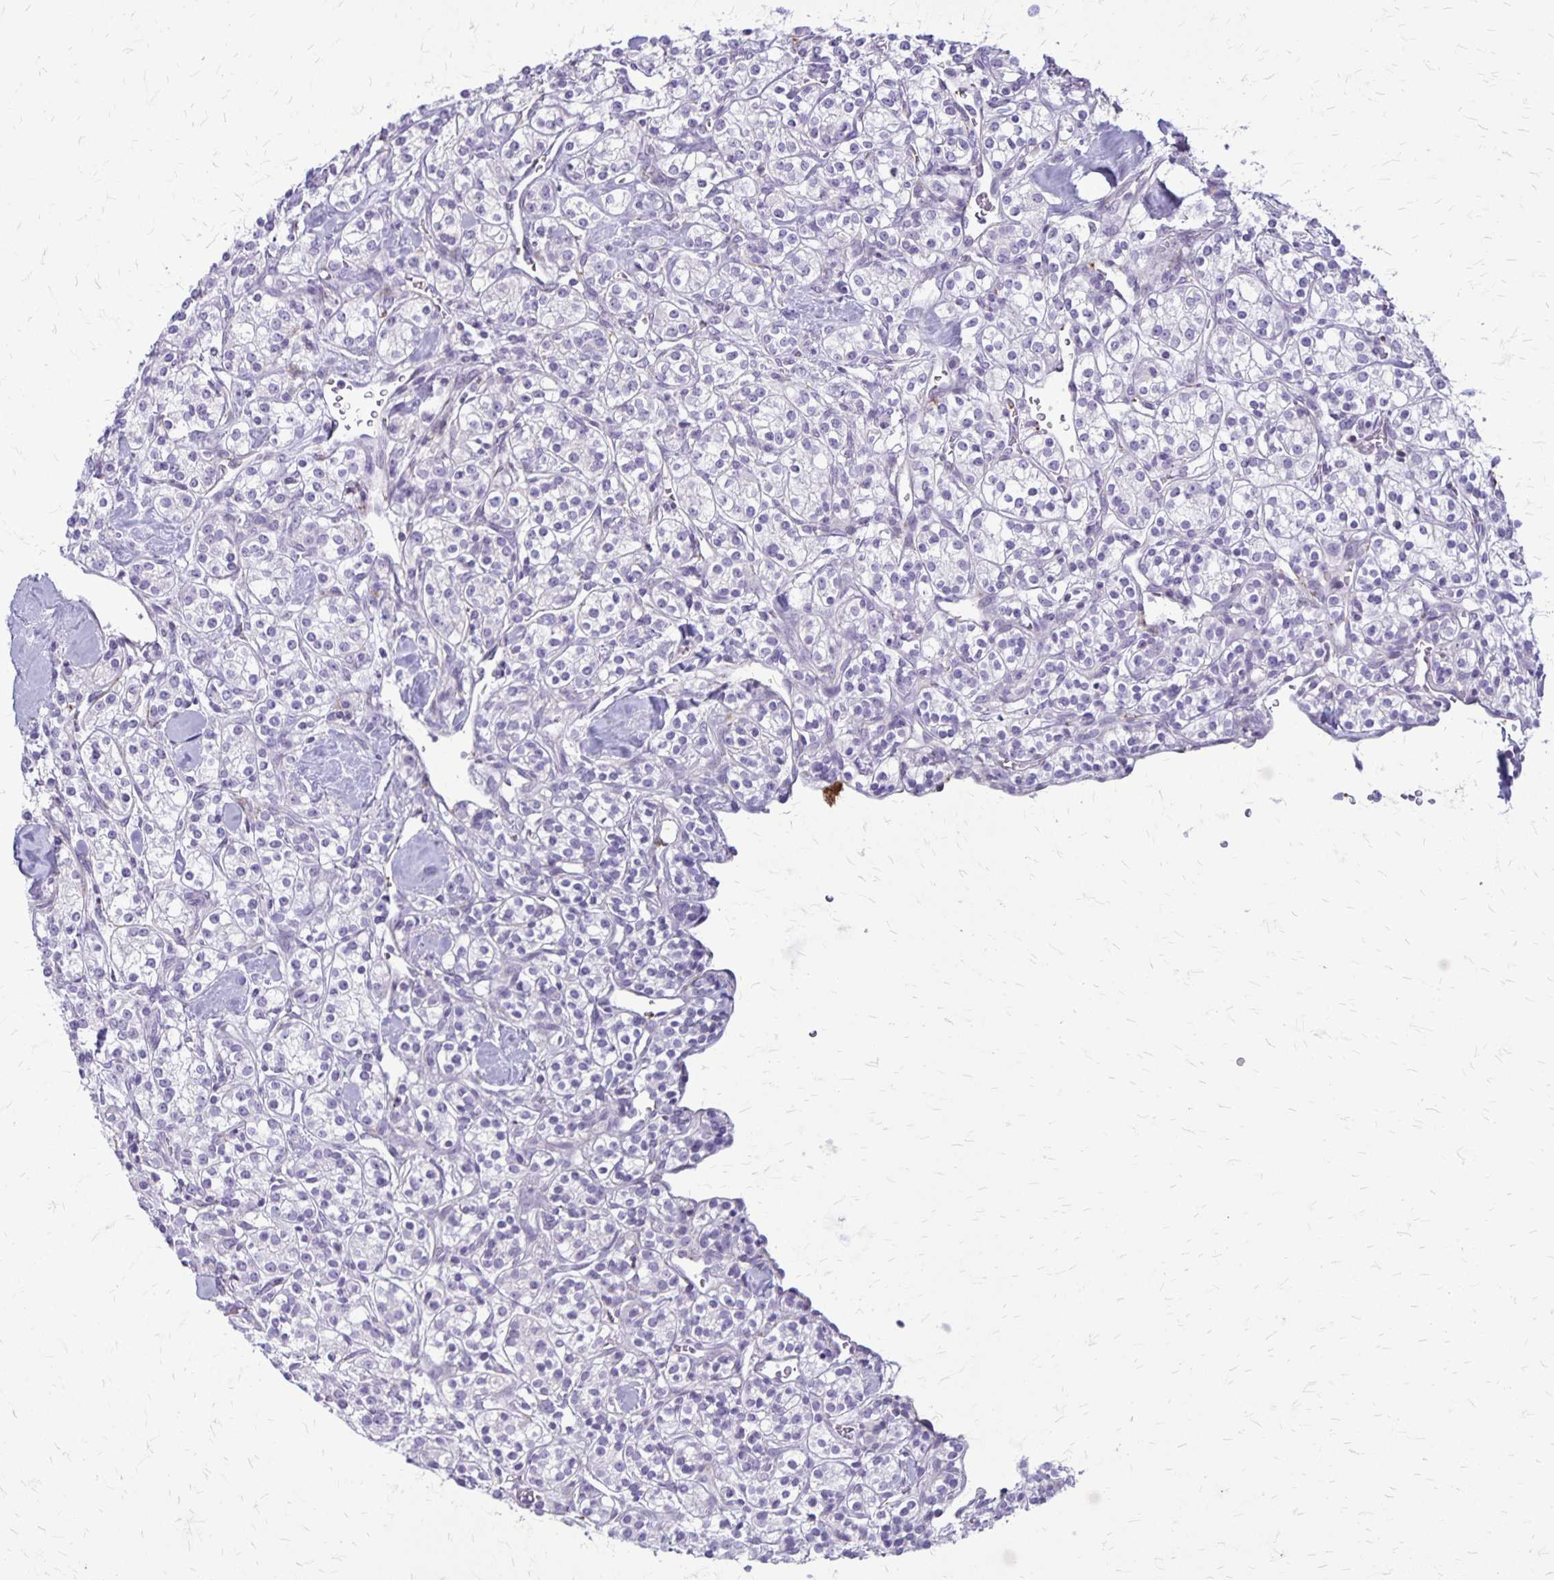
{"staining": {"intensity": "negative", "quantity": "none", "location": "none"}, "tissue": "renal cancer", "cell_type": "Tumor cells", "image_type": "cancer", "snomed": [{"axis": "morphology", "description": "Adenocarcinoma, NOS"}, {"axis": "topography", "description": "Kidney"}], "caption": "The image reveals no staining of tumor cells in adenocarcinoma (renal).", "gene": "GP9", "patient": {"sex": "male", "age": 77}}